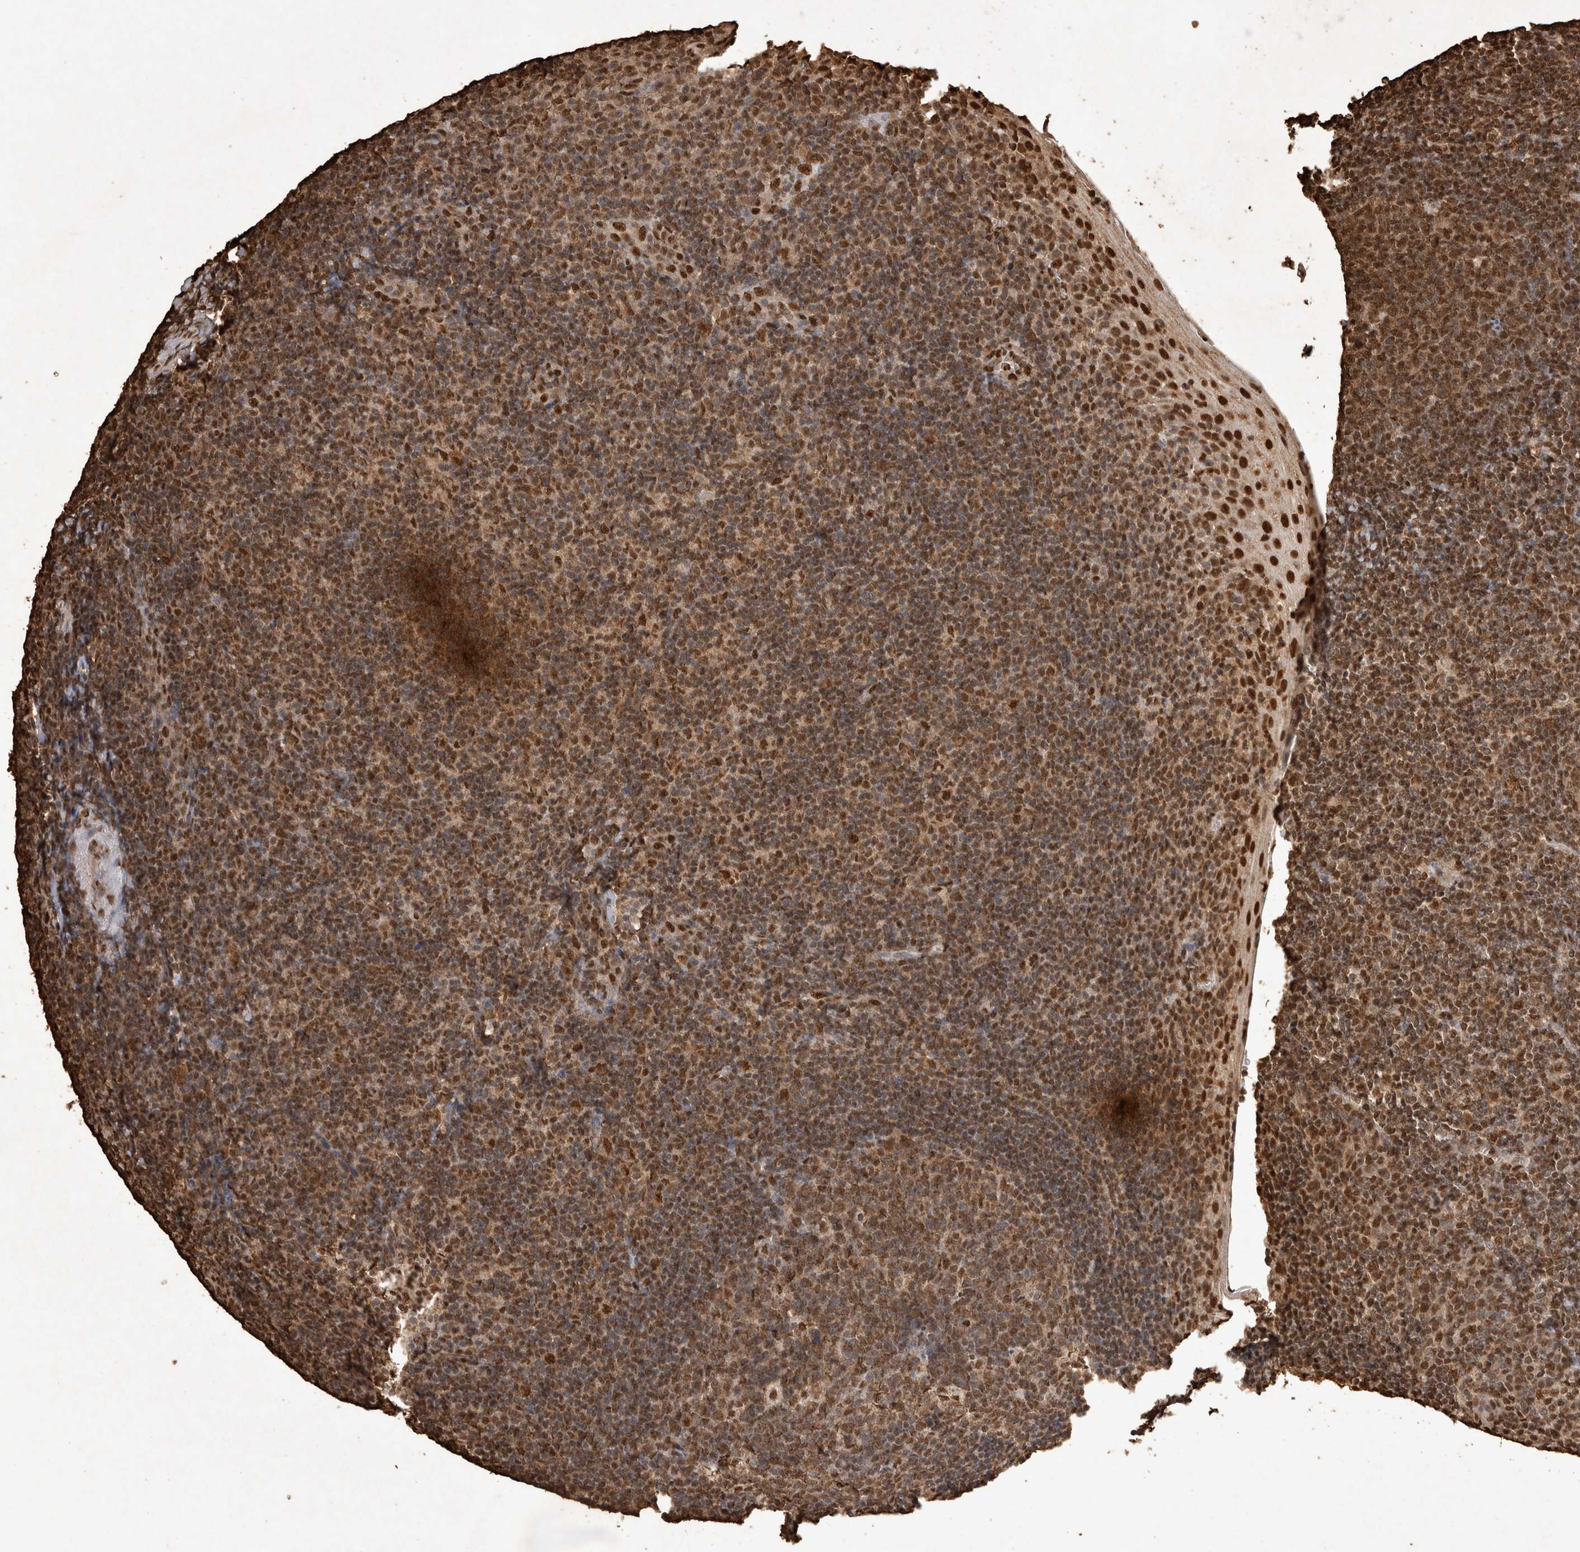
{"staining": {"intensity": "moderate", "quantity": ">75%", "location": "cytoplasmic/membranous,nuclear"}, "tissue": "tonsil", "cell_type": "Germinal center cells", "image_type": "normal", "snomed": [{"axis": "morphology", "description": "Normal tissue, NOS"}, {"axis": "topography", "description": "Tonsil"}], "caption": "Protein staining reveals moderate cytoplasmic/membranous,nuclear positivity in approximately >75% of germinal center cells in benign tonsil. (IHC, brightfield microscopy, high magnification).", "gene": "OAS2", "patient": {"sex": "male", "age": 37}}